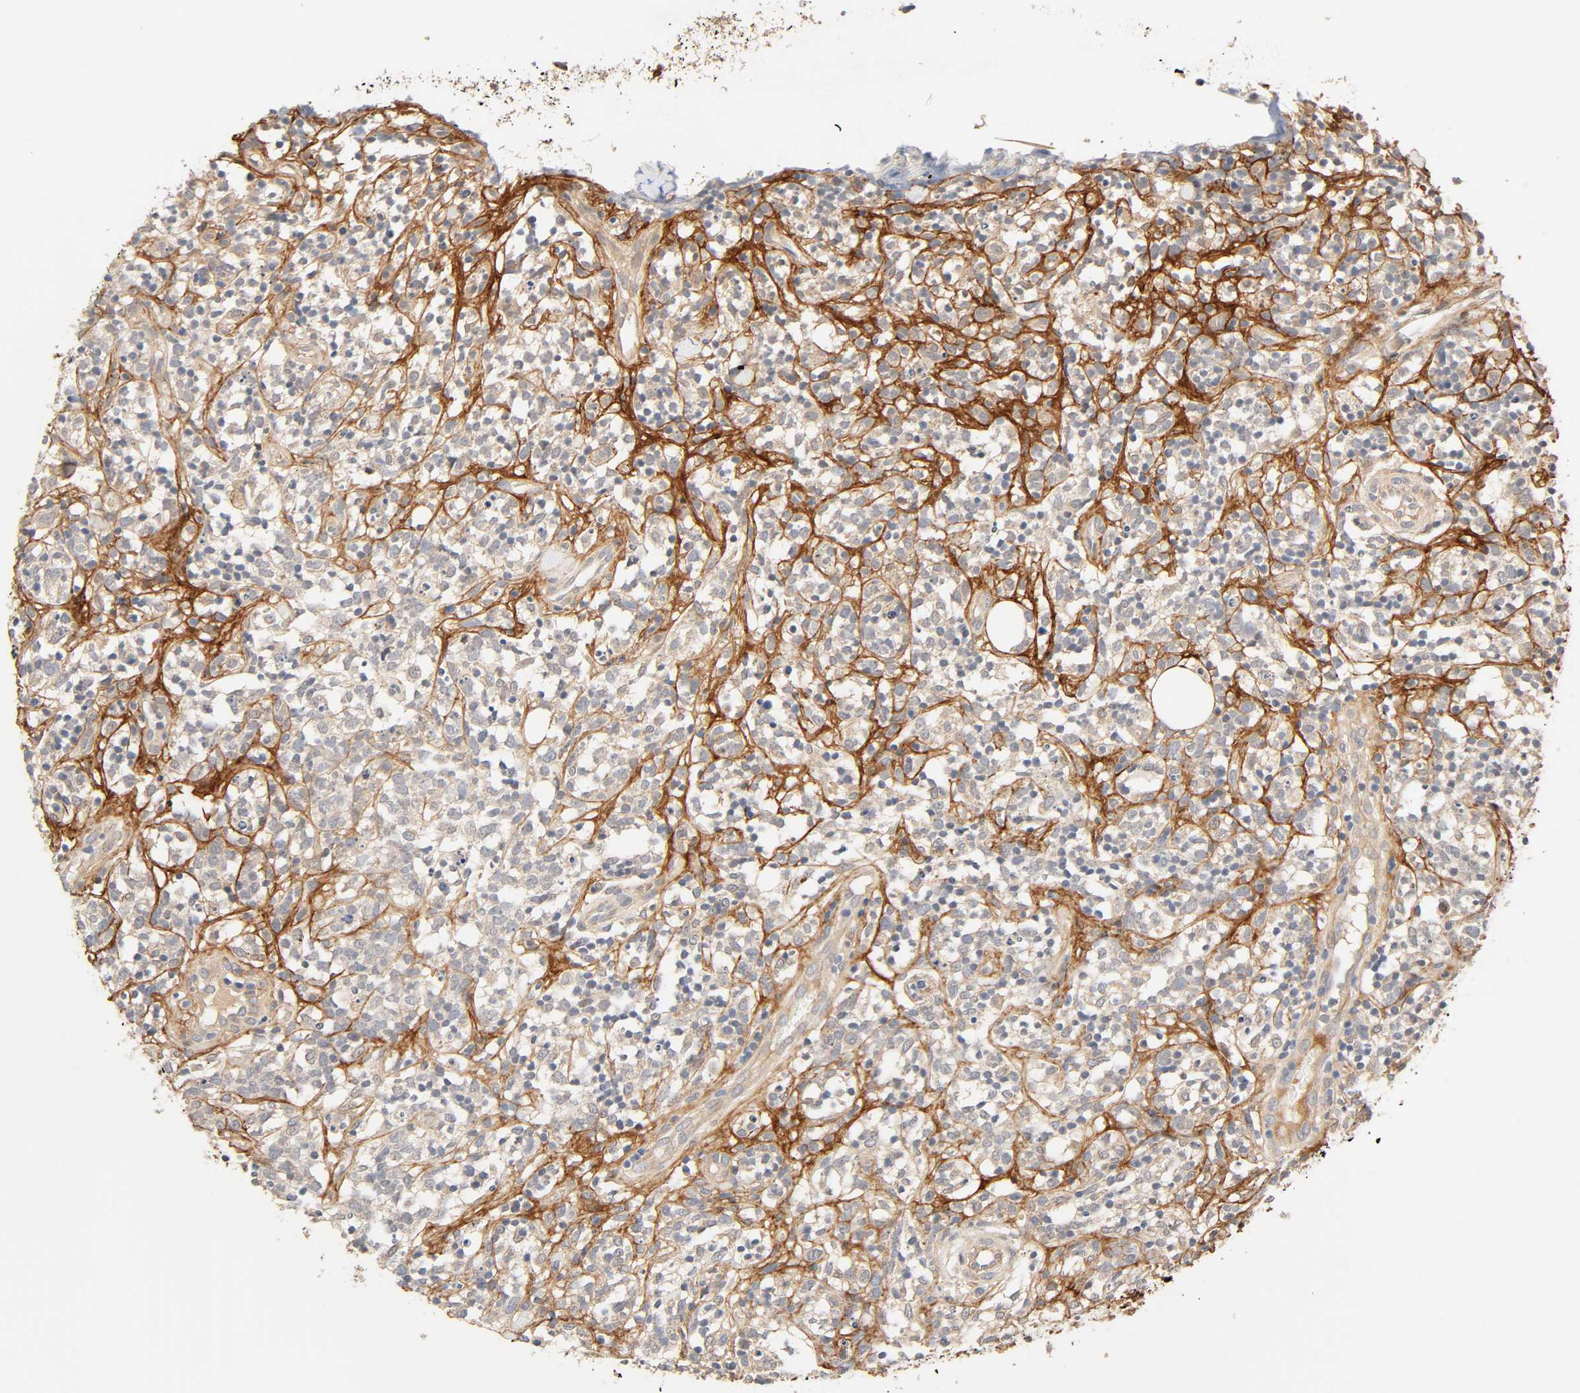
{"staining": {"intensity": "weak", "quantity": "<25%", "location": "cytoplasmic/membranous"}, "tissue": "lymphoma", "cell_type": "Tumor cells", "image_type": "cancer", "snomed": [{"axis": "morphology", "description": "Malignant lymphoma, non-Hodgkin's type, High grade"}, {"axis": "topography", "description": "Lymph node"}], "caption": "IHC micrograph of neoplastic tissue: human malignant lymphoma, non-Hodgkin's type (high-grade) stained with DAB exhibits no significant protein positivity in tumor cells. Nuclei are stained in blue.", "gene": "CACNA1G", "patient": {"sex": "female", "age": 73}}